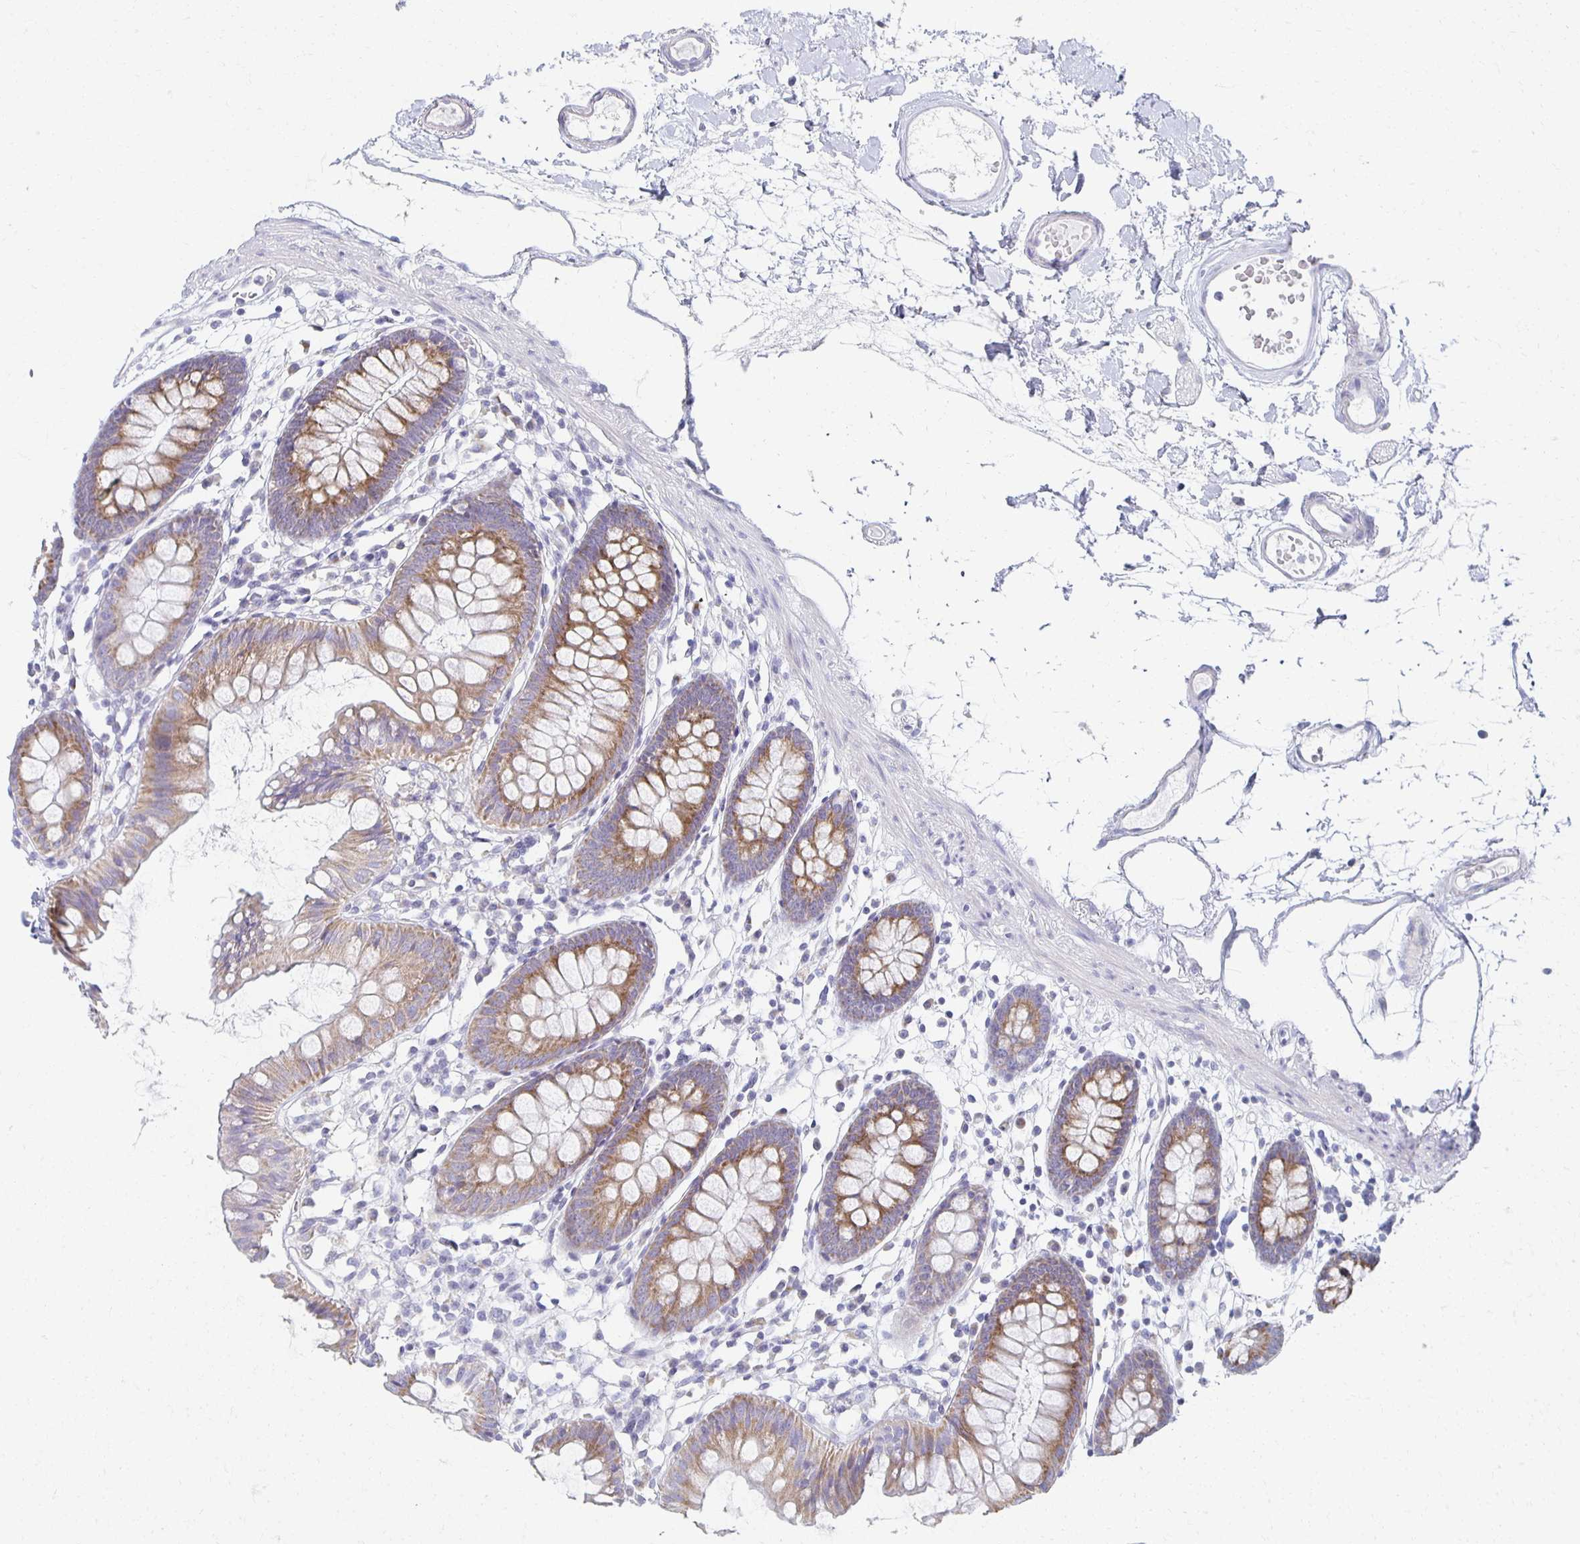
{"staining": {"intensity": "negative", "quantity": "none", "location": "none"}, "tissue": "colon", "cell_type": "Endothelial cells", "image_type": "normal", "snomed": [{"axis": "morphology", "description": "Normal tissue, NOS"}, {"axis": "topography", "description": "Colon"}], "caption": "This image is of normal colon stained with IHC to label a protein in brown with the nuclei are counter-stained blue. There is no positivity in endothelial cells. The staining was performed using DAB to visualize the protein expression in brown, while the nuclei were stained in blue with hematoxylin (Magnification: 20x).", "gene": "TEX44", "patient": {"sex": "female", "age": 84}}